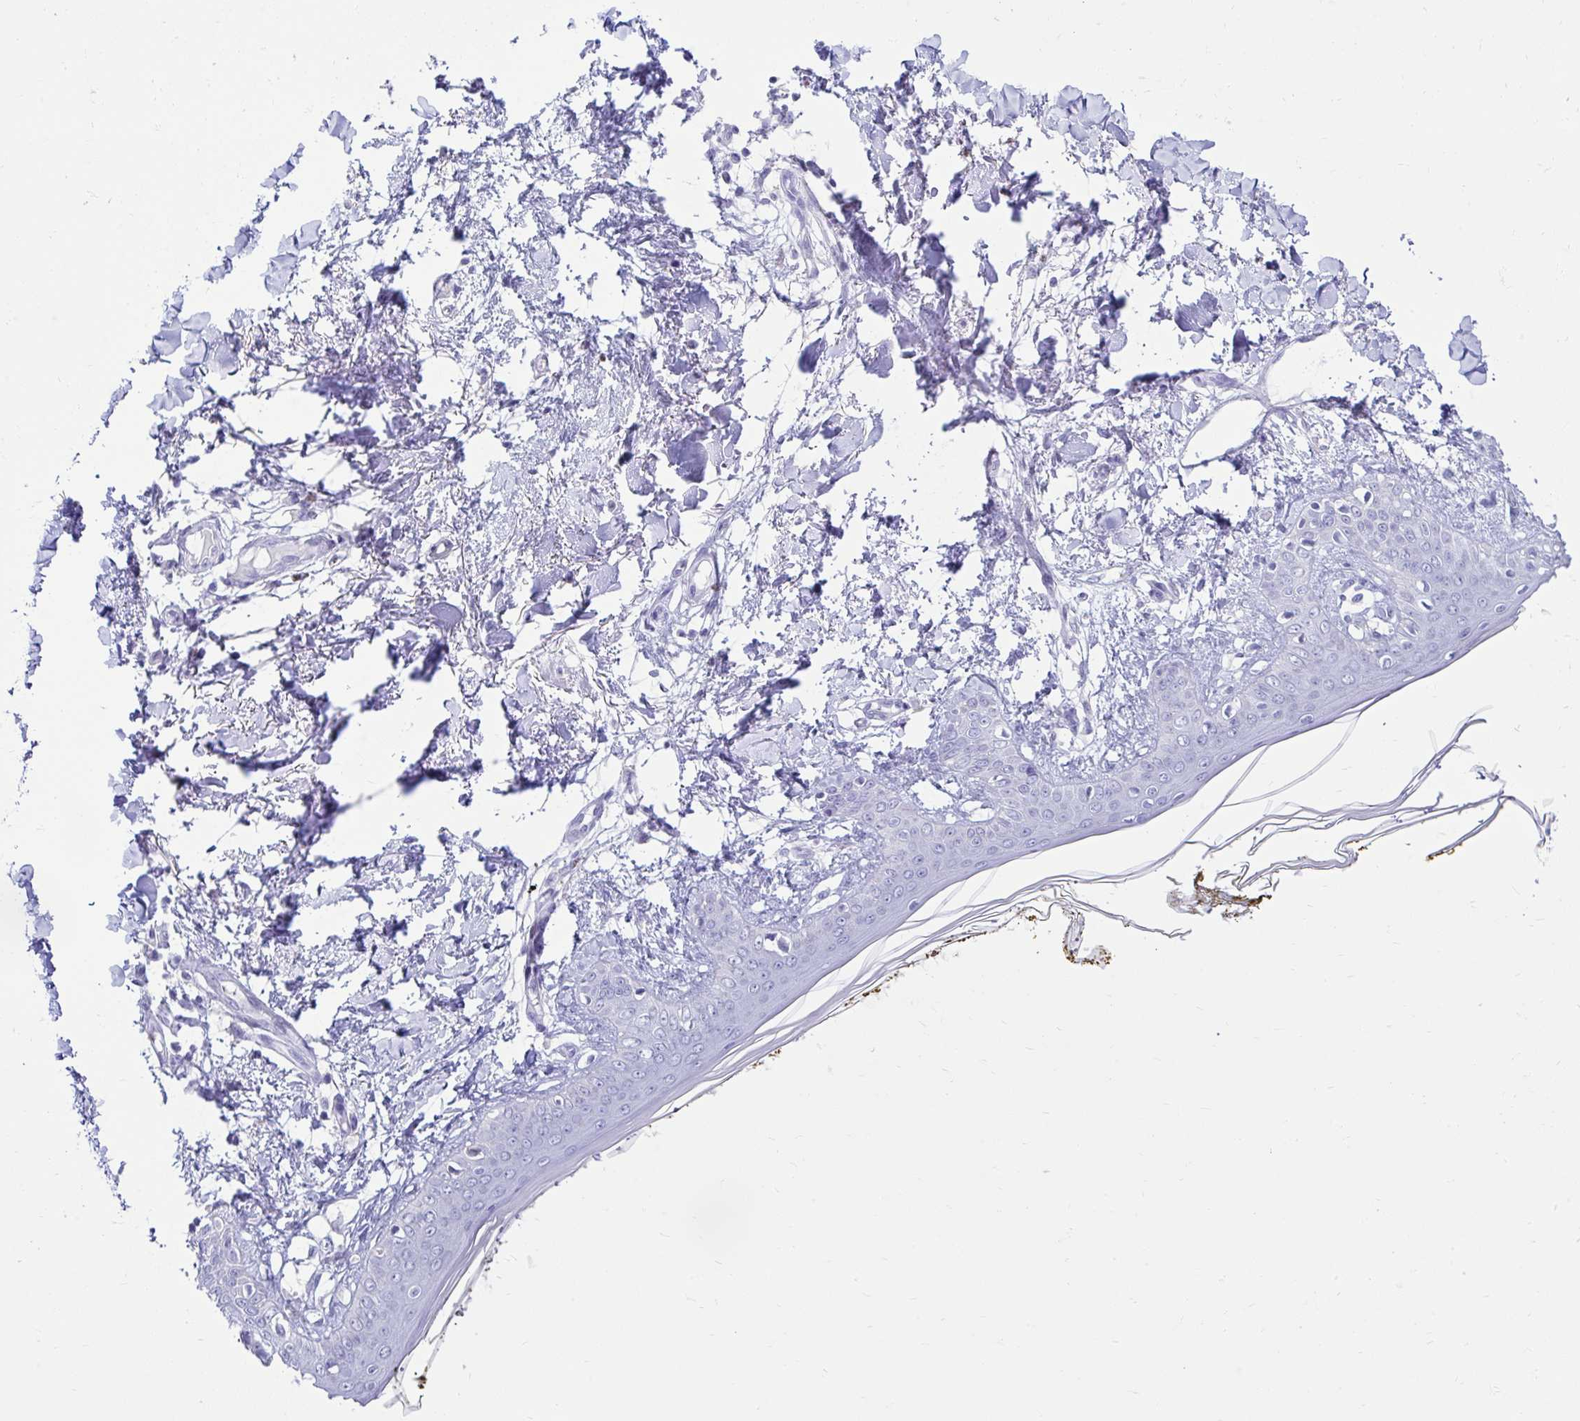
{"staining": {"intensity": "negative", "quantity": "none", "location": "none"}, "tissue": "skin", "cell_type": "Fibroblasts", "image_type": "normal", "snomed": [{"axis": "morphology", "description": "Normal tissue, NOS"}, {"axis": "topography", "description": "Skin"}], "caption": "This histopathology image is of unremarkable skin stained with IHC to label a protein in brown with the nuclei are counter-stained blue. There is no positivity in fibroblasts.", "gene": "NHLH2", "patient": {"sex": "female", "age": 34}}